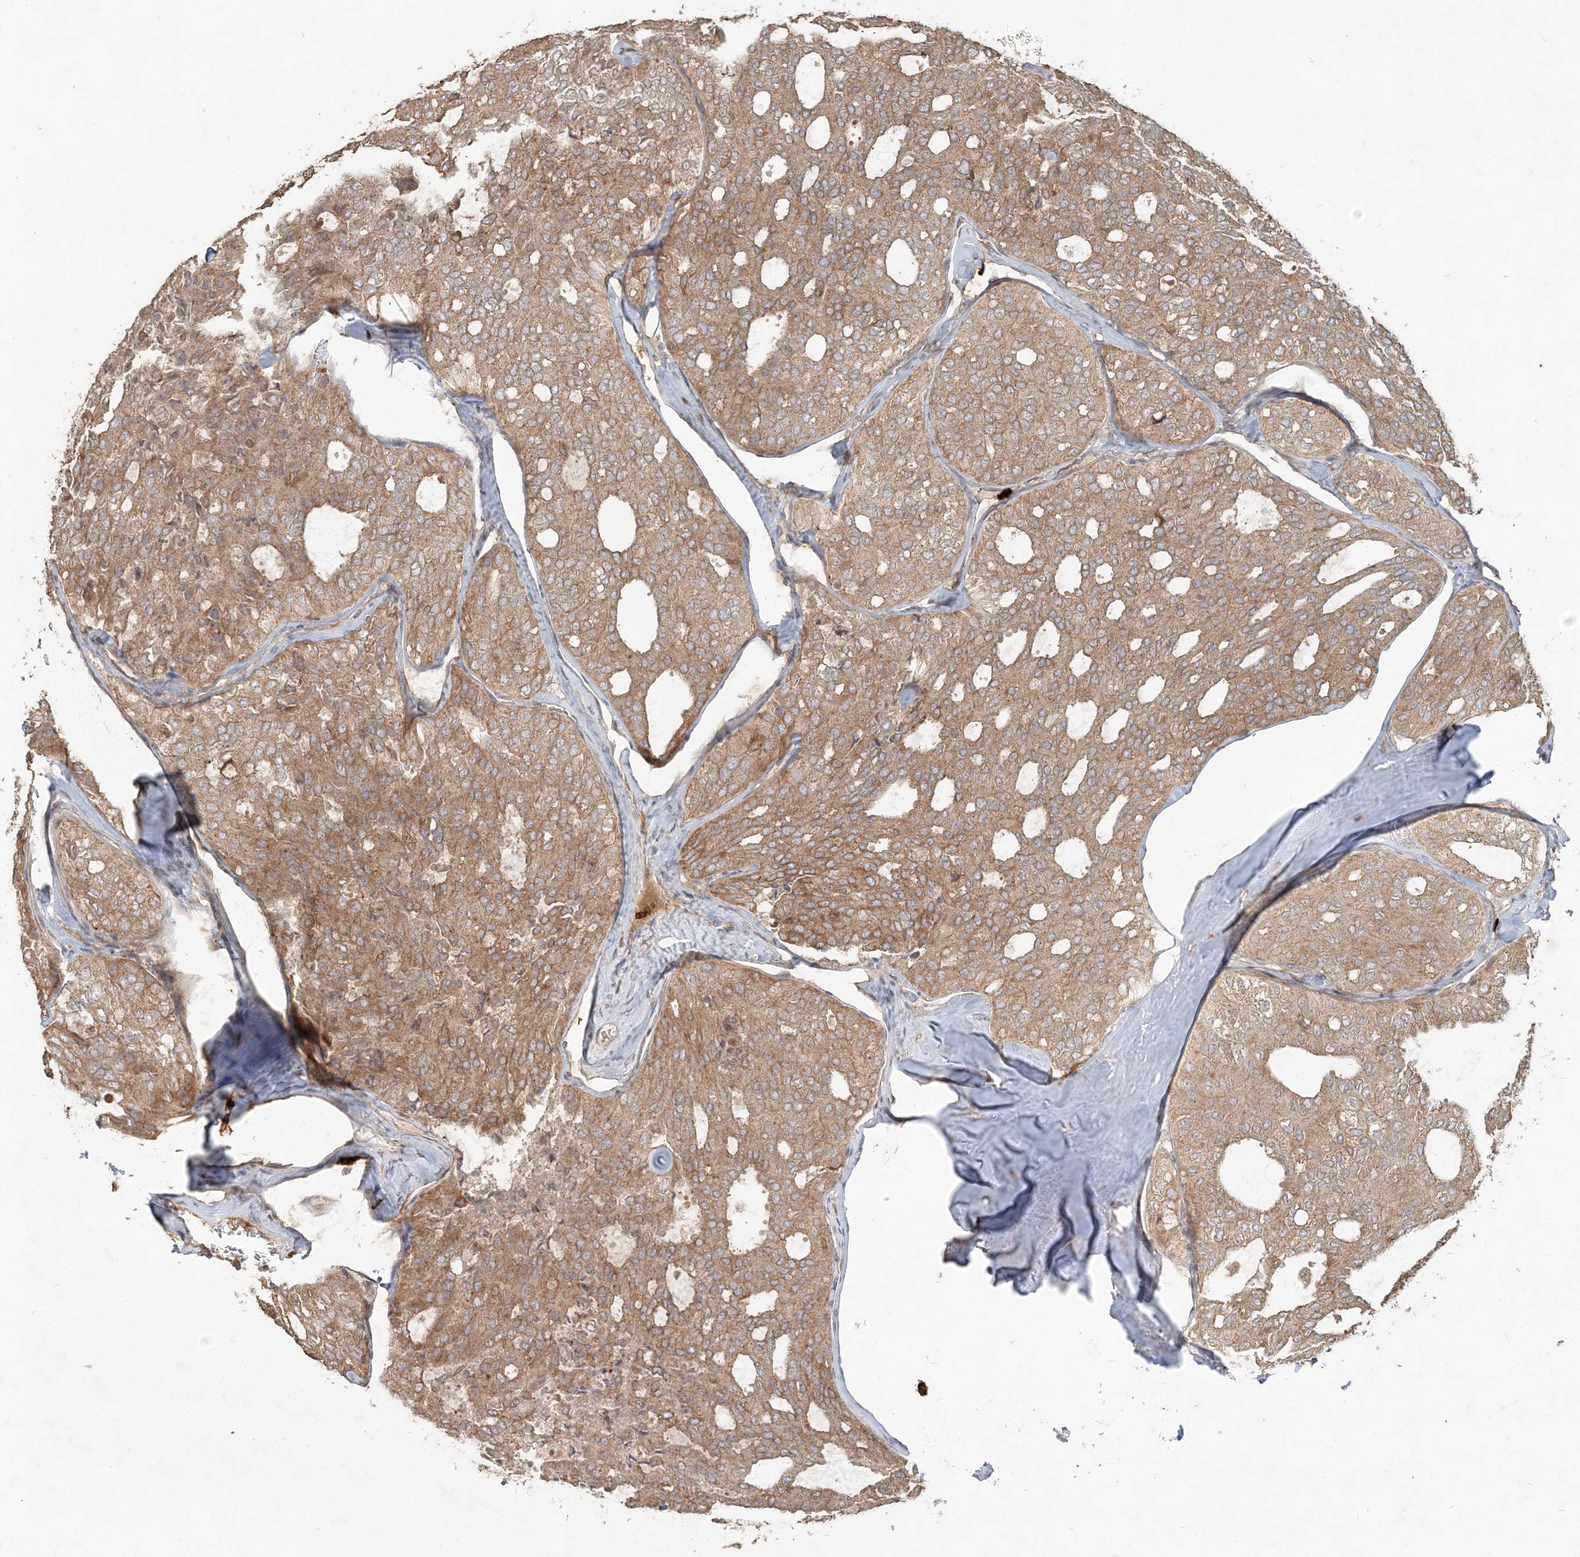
{"staining": {"intensity": "moderate", "quantity": ">75%", "location": "cytoplasmic/membranous"}, "tissue": "thyroid cancer", "cell_type": "Tumor cells", "image_type": "cancer", "snomed": [{"axis": "morphology", "description": "Follicular adenoma carcinoma, NOS"}, {"axis": "topography", "description": "Thyroid gland"}], "caption": "Brown immunohistochemical staining in human thyroid cancer demonstrates moderate cytoplasmic/membranous staining in approximately >75% of tumor cells. (Stains: DAB in brown, nuclei in blue, Microscopy: brightfield microscopy at high magnification).", "gene": "RAB14", "patient": {"sex": "male", "age": 75}}